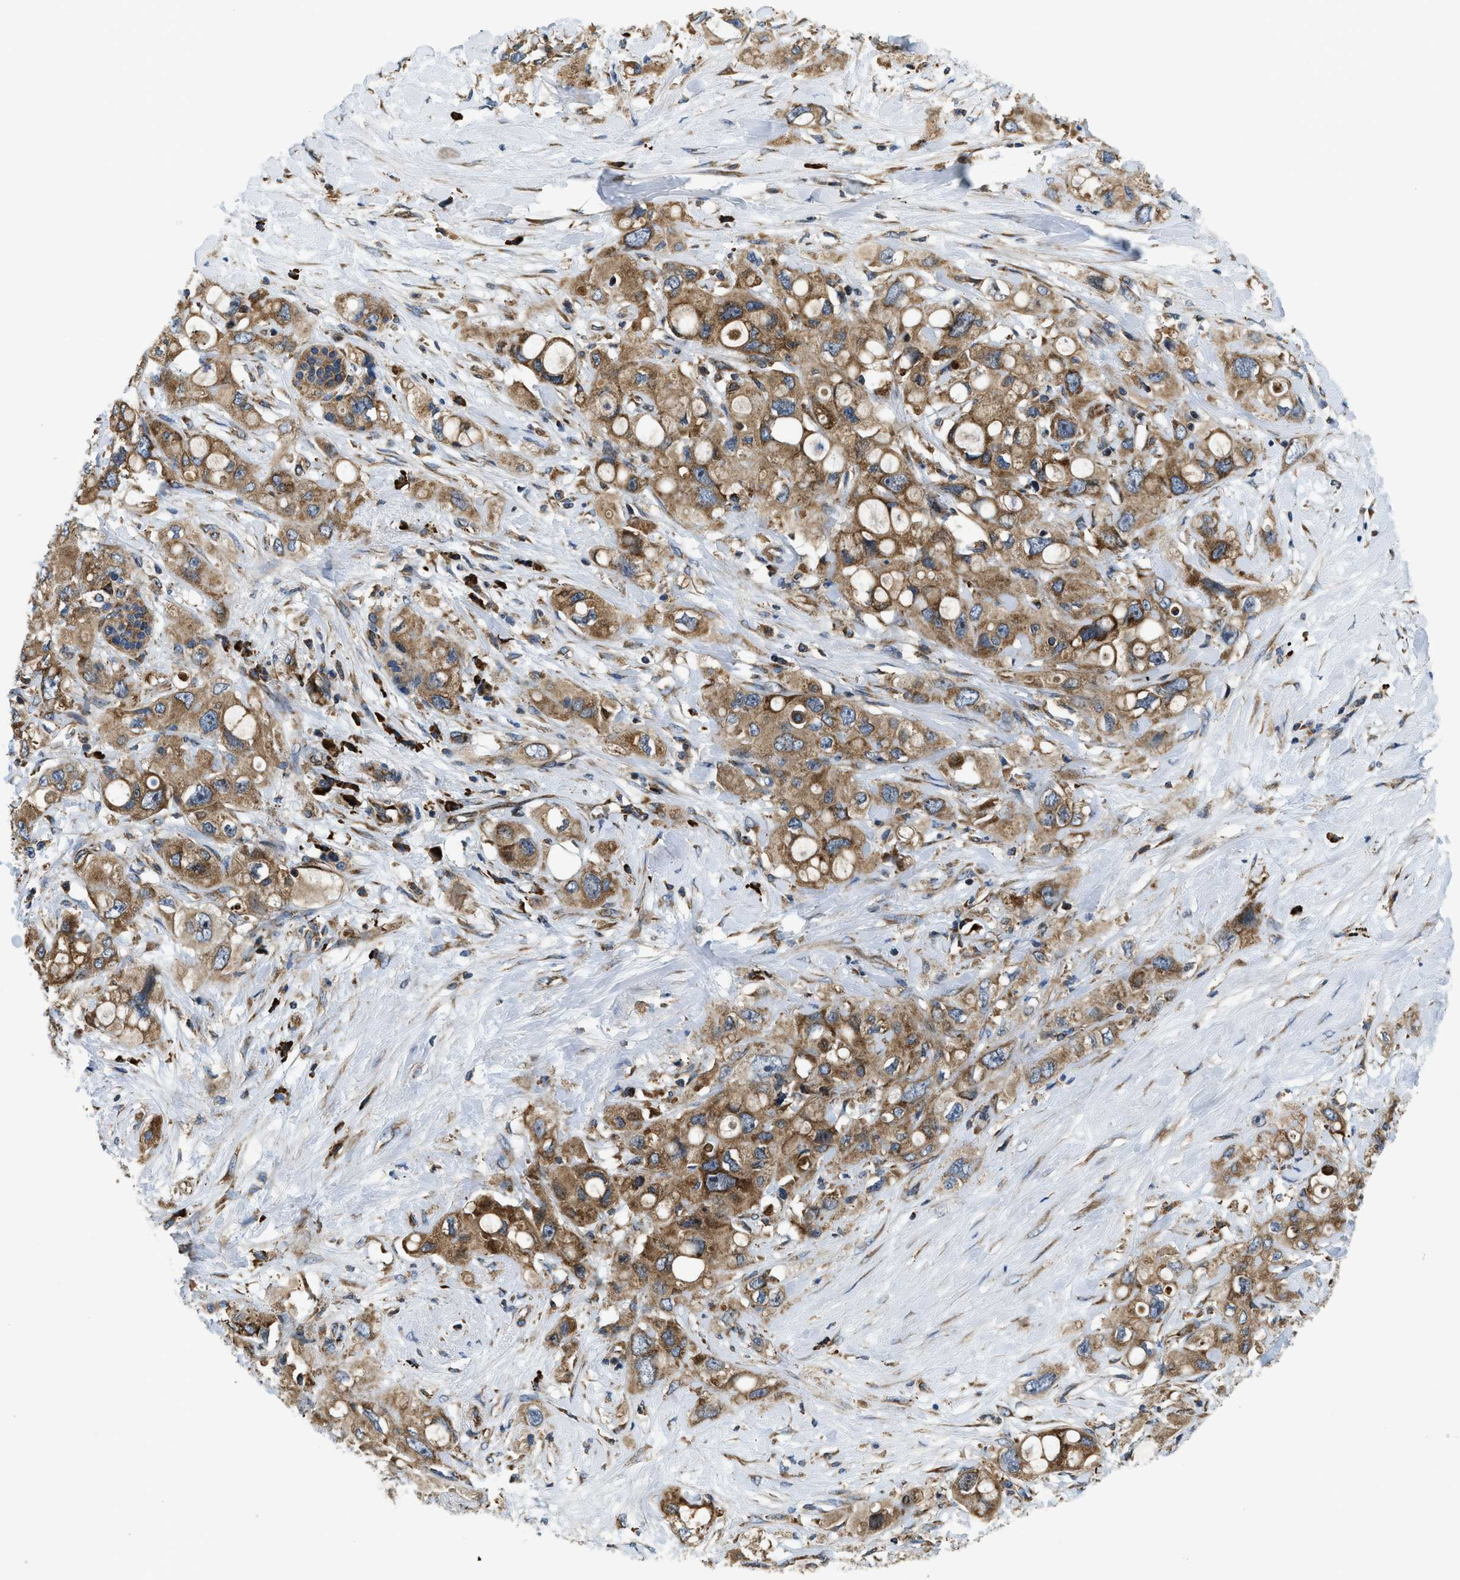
{"staining": {"intensity": "moderate", "quantity": ">75%", "location": "cytoplasmic/membranous"}, "tissue": "pancreatic cancer", "cell_type": "Tumor cells", "image_type": "cancer", "snomed": [{"axis": "morphology", "description": "Adenocarcinoma, NOS"}, {"axis": "topography", "description": "Pancreas"}], "caption": "Immunohistochemistry photomicrograph of neoplastic tissue: human pancreatic cancer (adenocarcinoma) stained using IHC exhibits medium levels of moderate protein expression localized specifically in the cytoplasmic/membranous of tumor cells, appearing as a cytoplasmic/membranous brown color.", "gene": "CSPG4", "patient": {"sex": "female", "age": 56}}